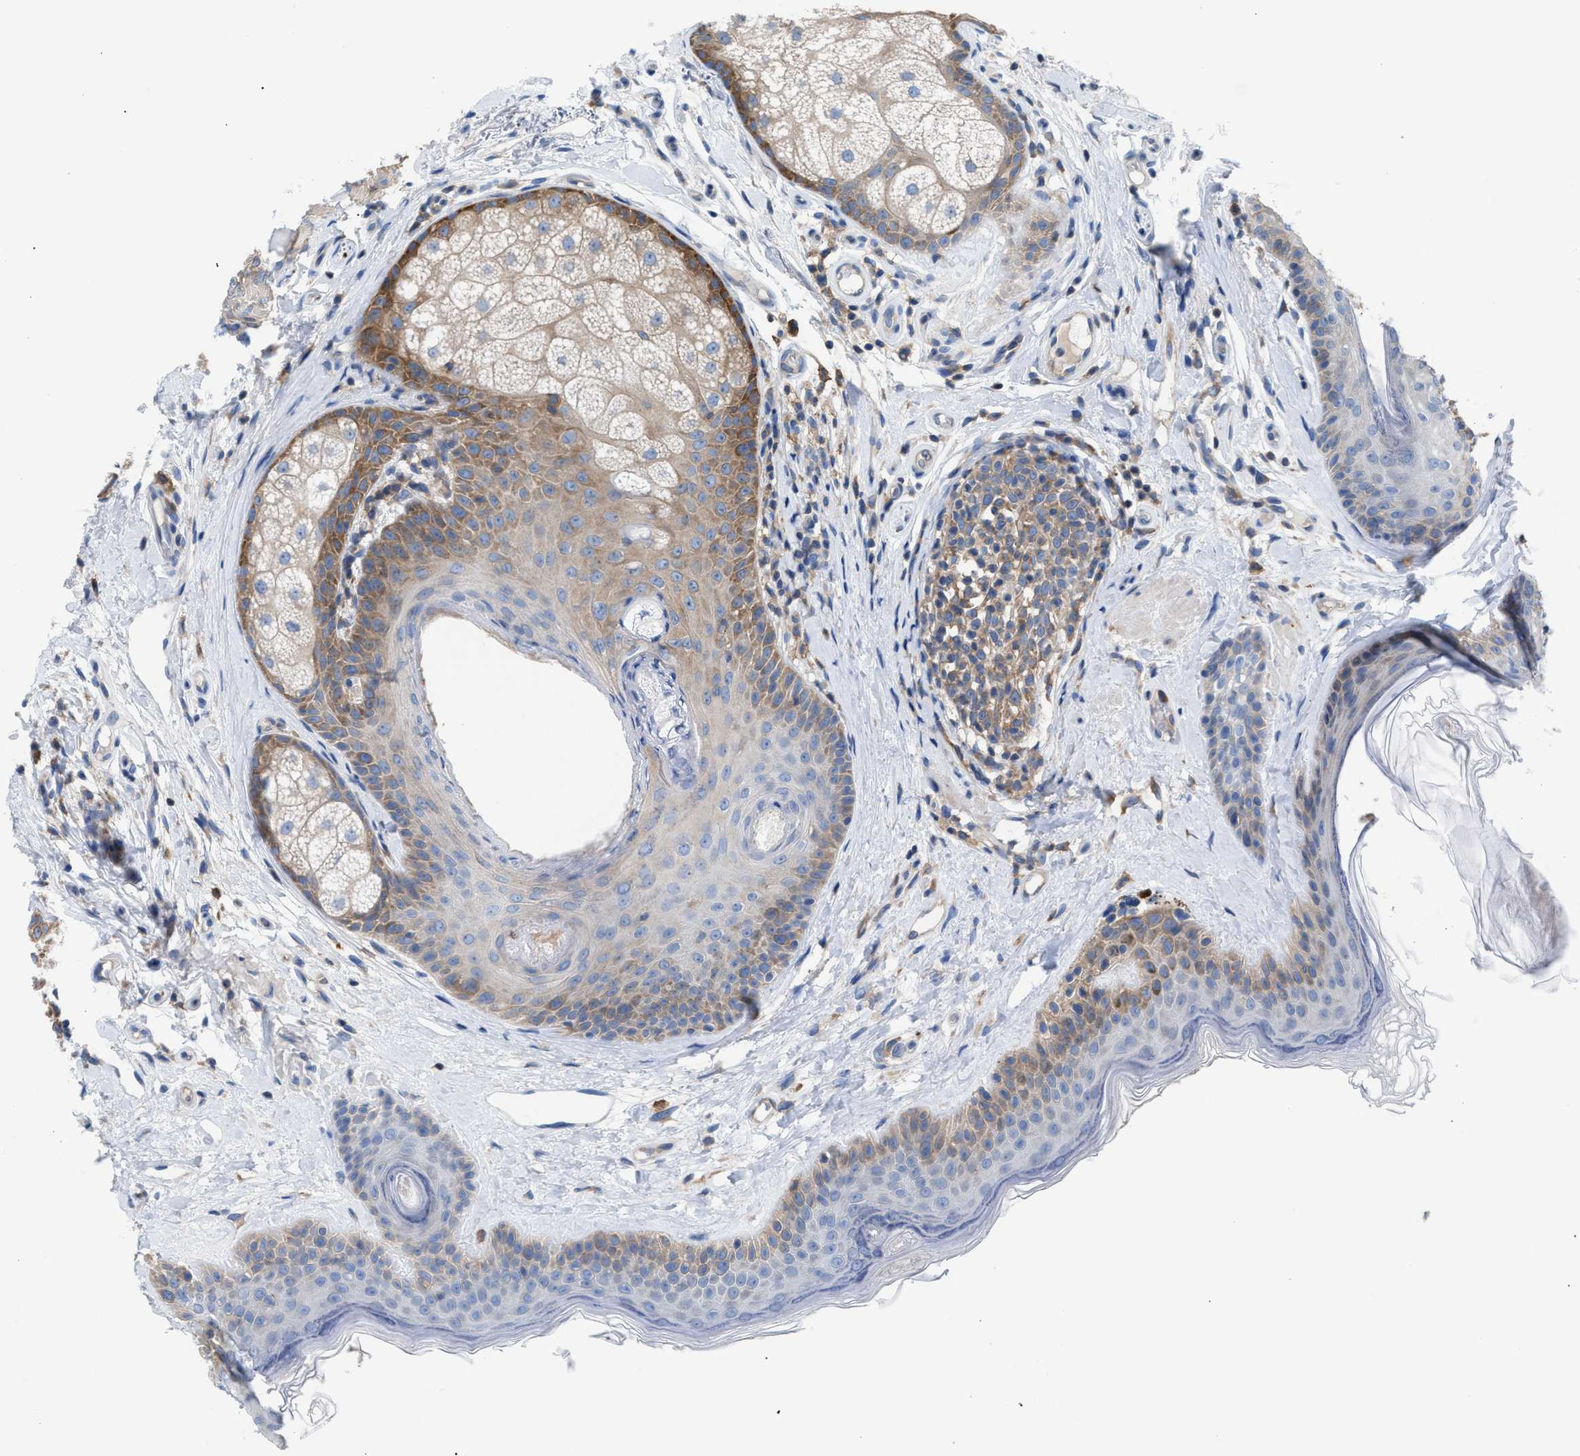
{"staining": {"intensity": "moderate", "quantity": "25%-75%", "location": "cytoplasmic/membranous"}, "tissue": "oral mucosa", "cell_type": "Squamous epithelial cells", "image_type": "normal", "snomed": [{"axis": "morphology", "description": "Normal tissue, NOS"}, {"axis": "topography", "description": "Skin"}, {"axis": "topography", "description": "Oral tissue"}], "caption": "The histopathology image exhibits immunohistochemical staining of normal oral mucosa. There is moderate cytoplasmic/membranous expression is seen in approximately 25%-75% of squamous epithelial cells.", "gene": "CDR2L", "patient": {"sex": "male", "age": 84}}